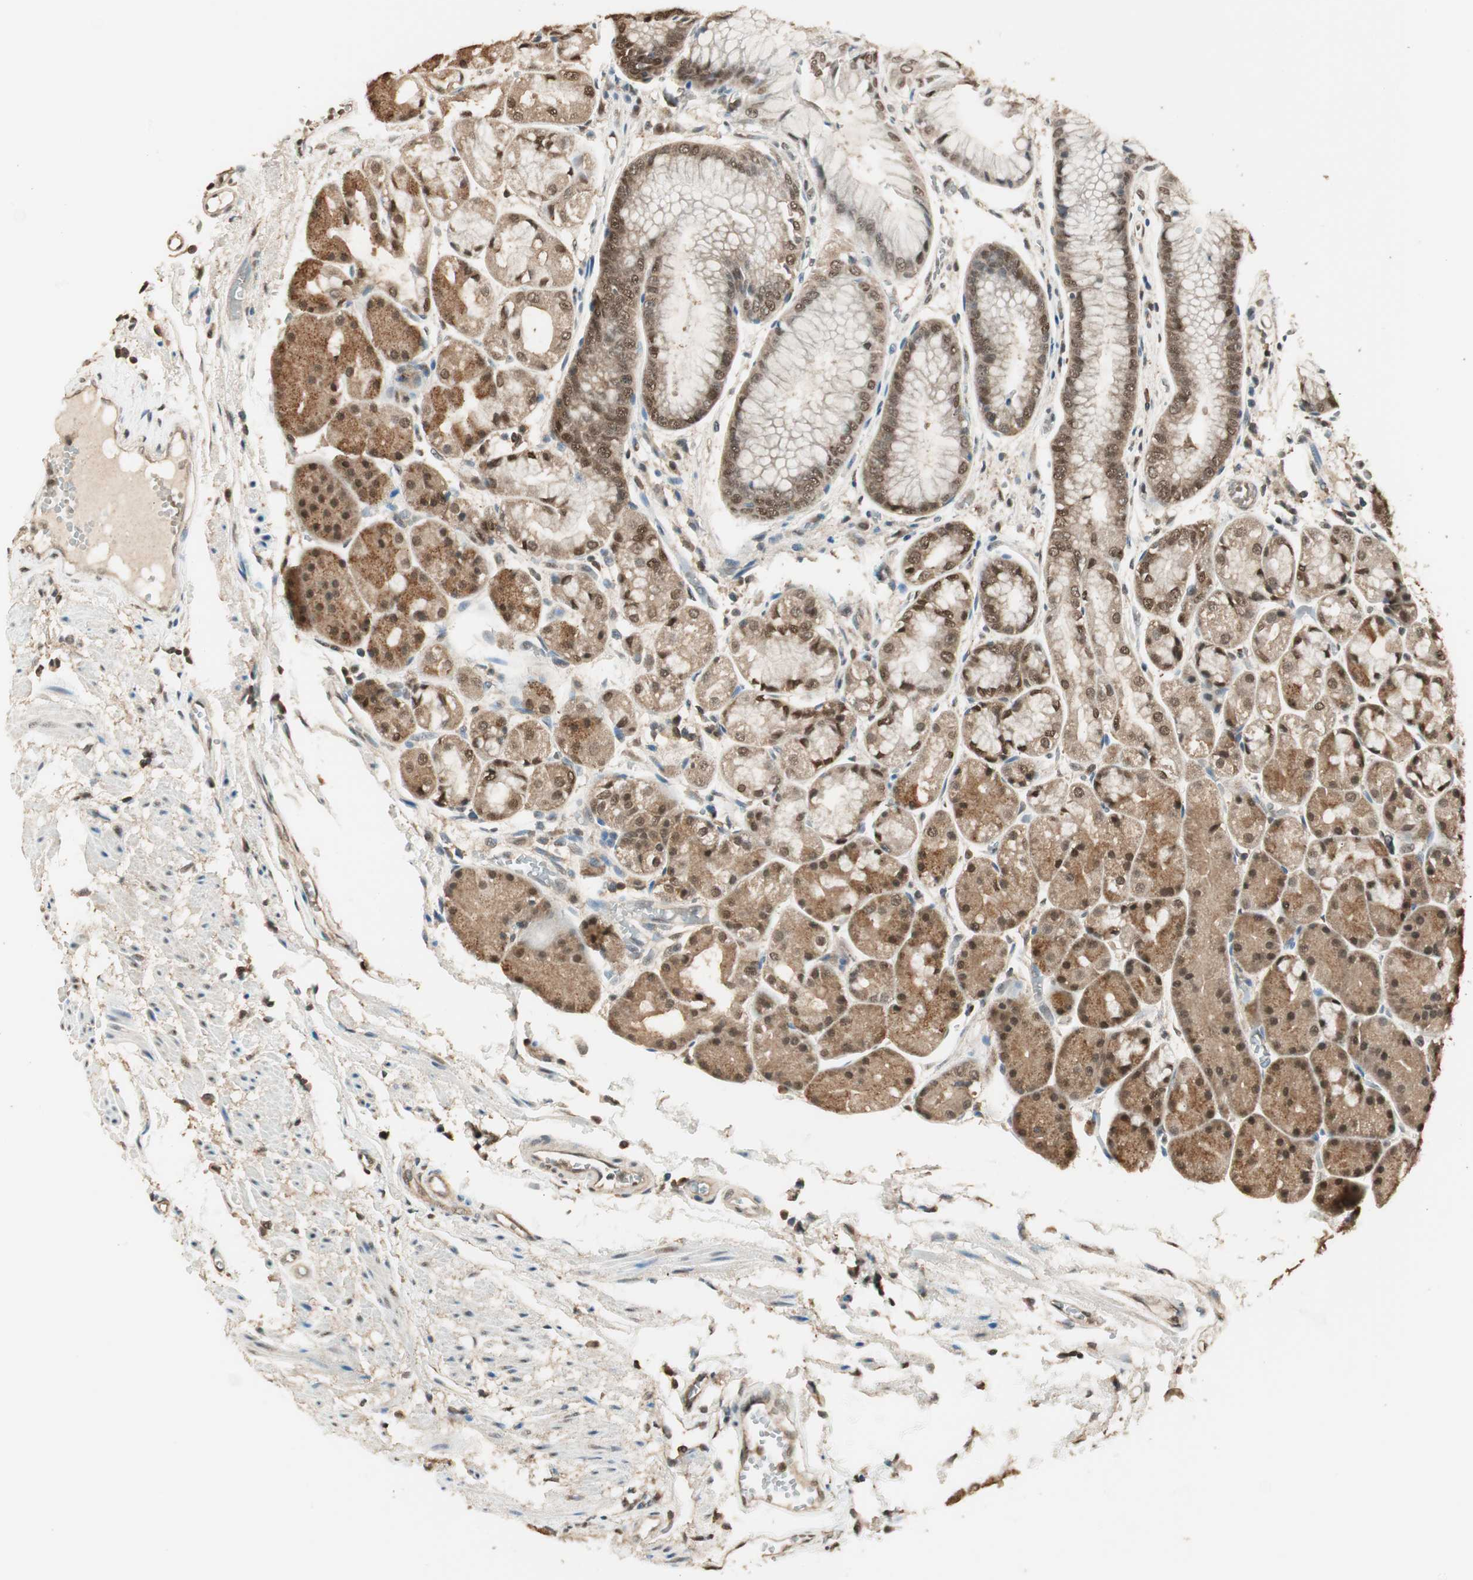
{"staining": {"intensity": "moderate", "quantity": ">75%", "location": "cytoplasmic/membranous,nuclear"}, "tissue": "stomach", "cell_type": "Glandular cells", "image_type": "normal", "snomed": [{"axis": "morphology", "description": "Normal tissue, NOS"}, {"axis": "topography", "description": "Stomach, upper"}], "caption": "IHC staining of unremarkable stomach, which shows medium levels of moderate cytoplasmic/membranous,nuclear expression in approximately >75% of glandular cells indicating moderate cytoplasmic/membranous,nuclear protein positivity. The staining was performed using DAB (brown) for protein detection and nuclei were counterstained in hematoxylin (blue).", "gene": "USP5", "patient": {"sex": "male", "age": 72}}